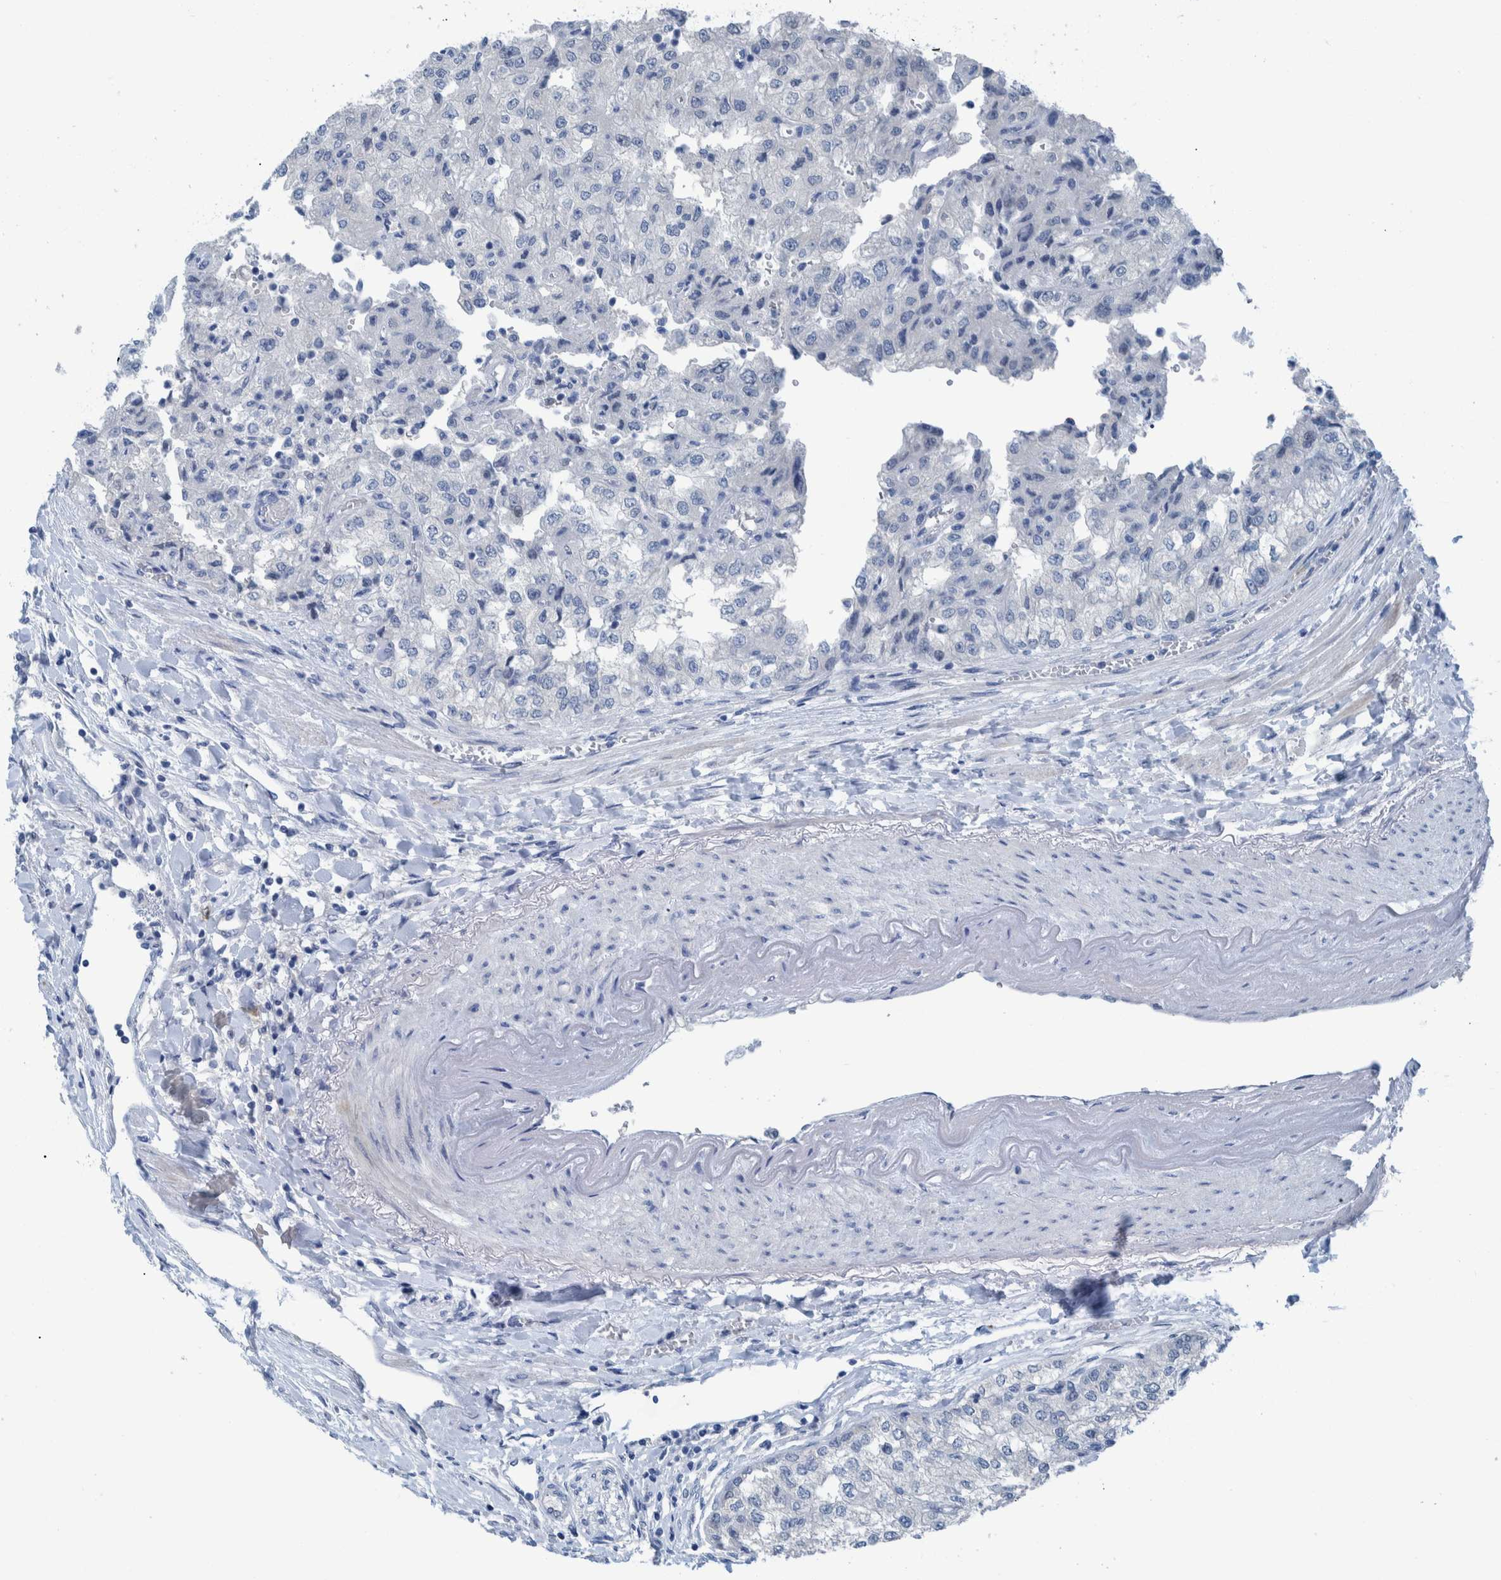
{"staining": {"intensity": "negative", "quantity": "none", "location": "none"}, "tissue": "renal cancer", "cell_type": "Tumor cells", "image_type": "cancer", "snomed": [{"axis": "morphology", "description": "Adenocarcinoma, NOS"}, {"axis": "topography", "description": "Kidney"}], "caption": "Immunohistochemical staining of human adenocarcinoma (renal) shows no significant expression in tumor cells.", "gene": "IDO1", "patient": {"sex": "female", "age": 54}}